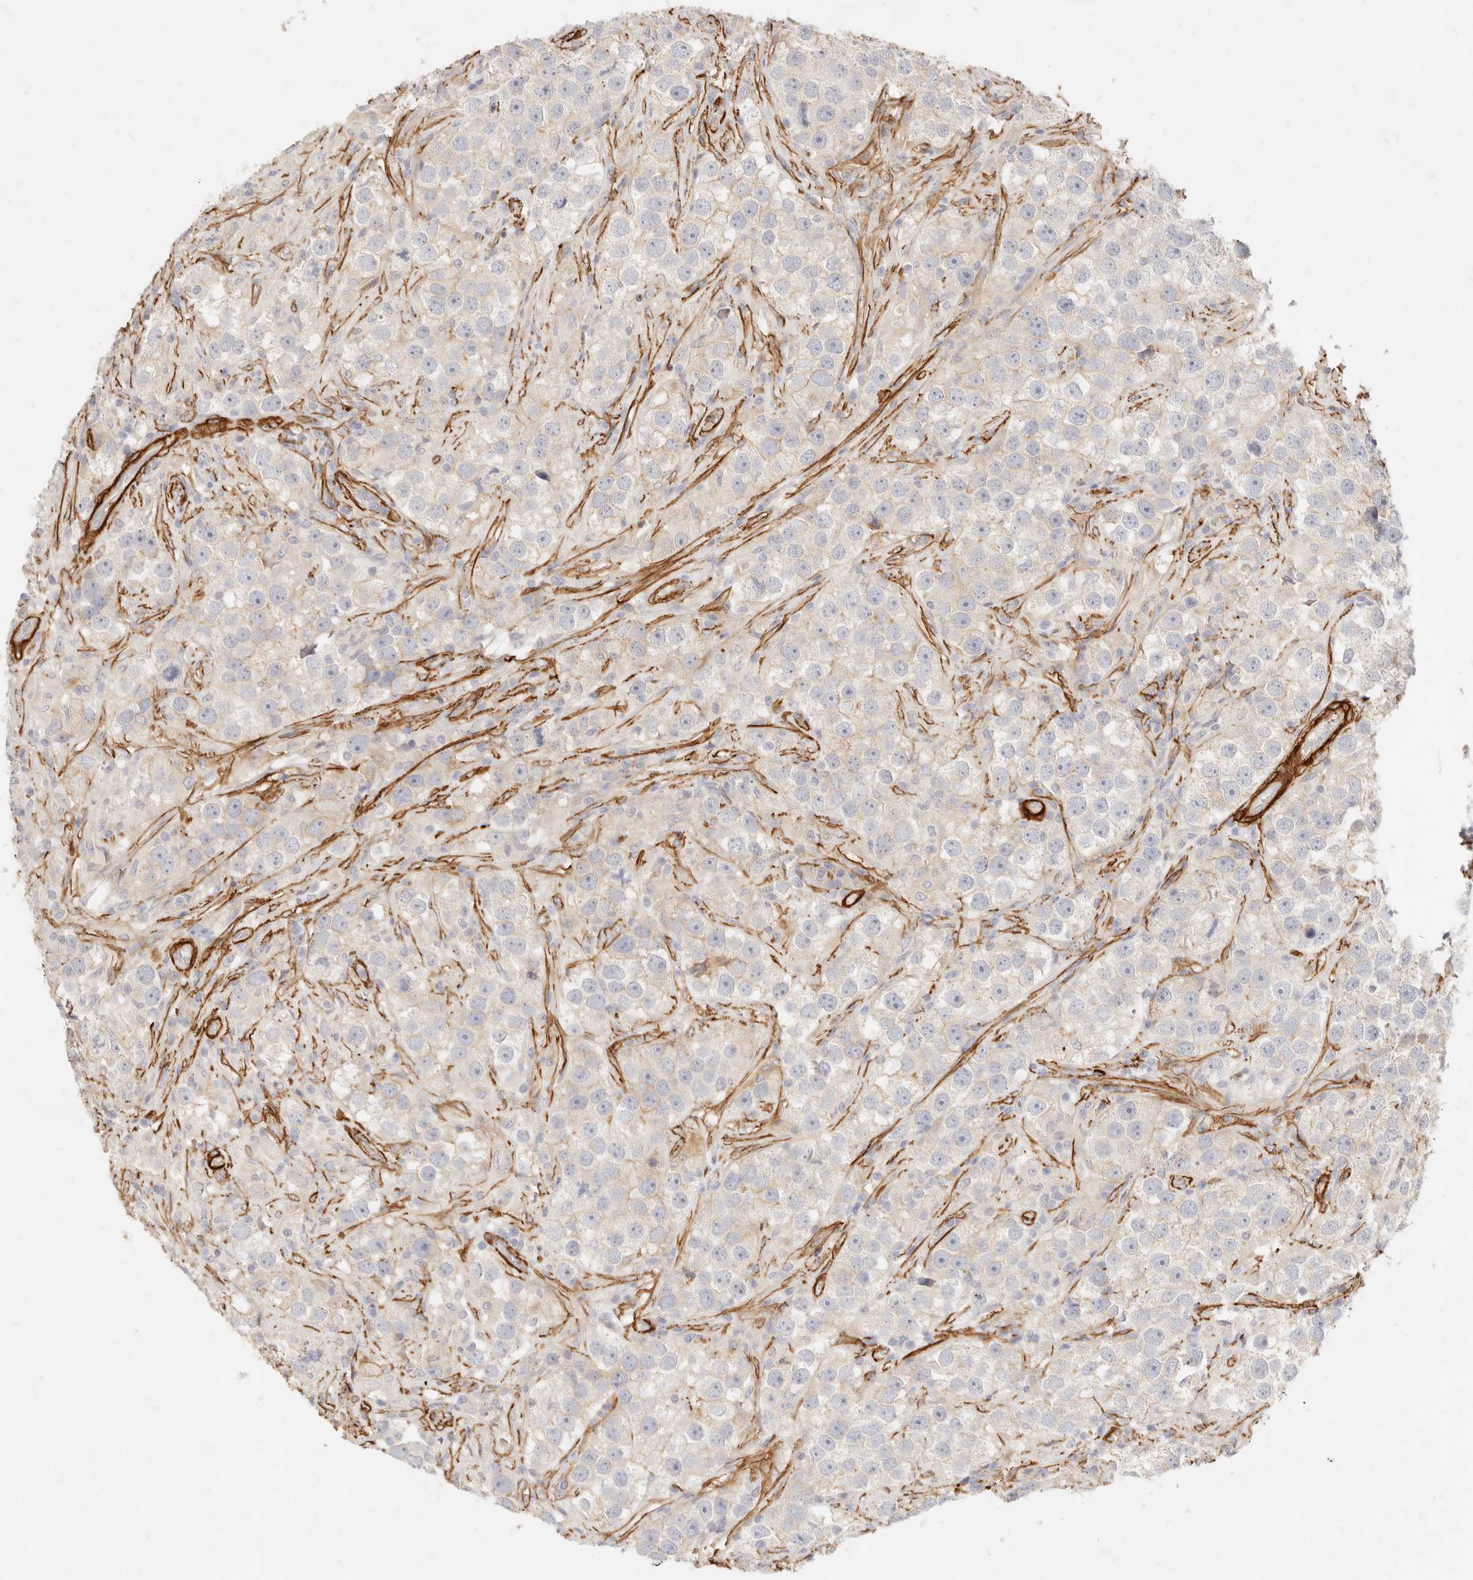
{"staining": {"intensity": "negative", "quantity": "none", "location": "none"}, "tissue": "testis cancer", "cell_type": "Tumor cells", "image_type": "cancer", "snomed": [{"axis": "morphology", "description": "Seminoma, NOS"}, {"axis": "topography", "description": "Testis"}], "caption": "A photomicrograph of human testis cancer is negative for staining in tumor cells. The staining was performed using DAB to visualize the protein expression in brown, while the nuclei were stained in blue with hematoxylin (Magnification: 20x).", "gene": "TMTC2", "patient": {"sex": "male", "age": 49}}